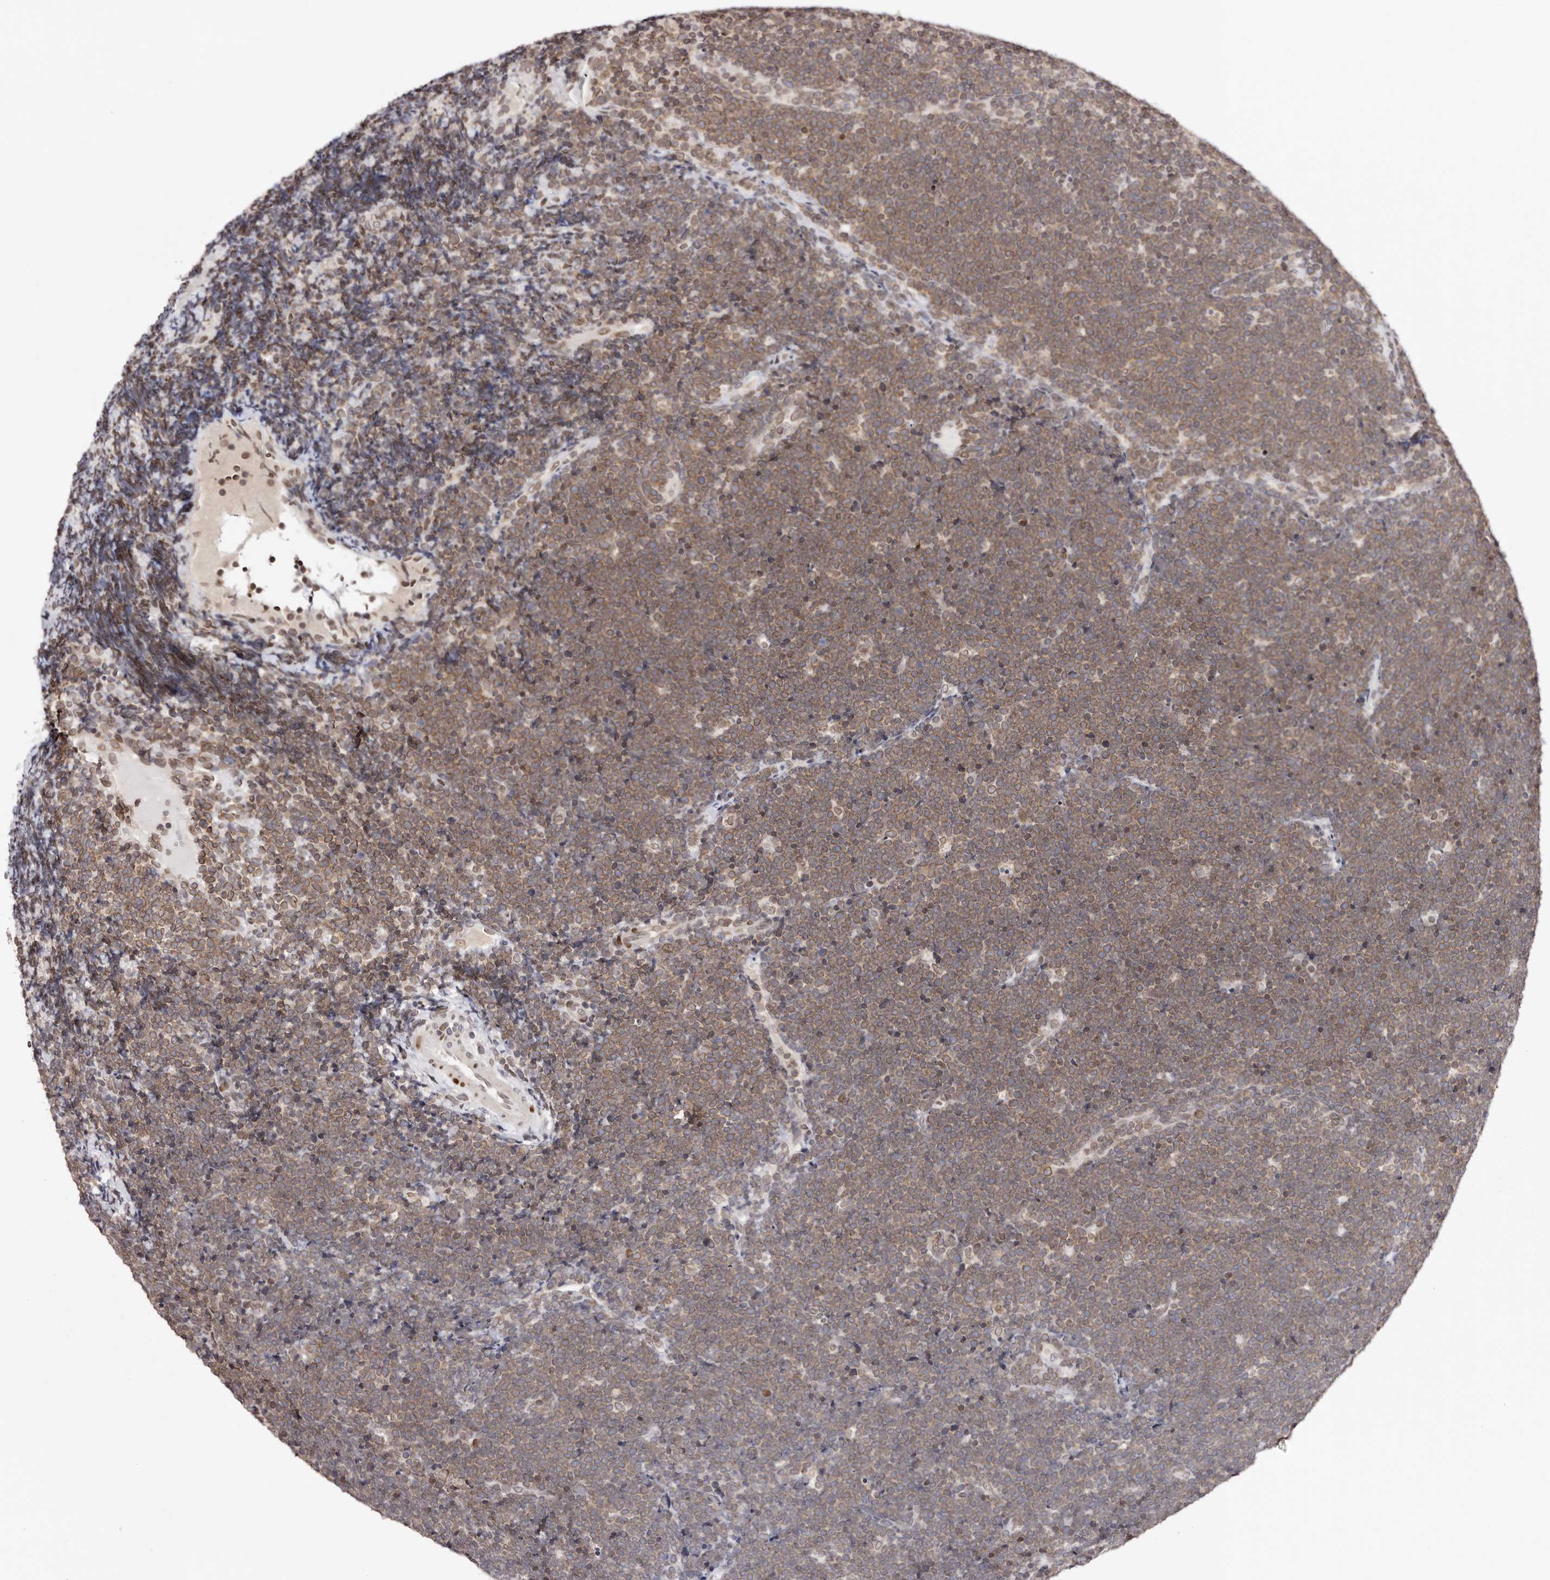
{"staining": {"intensity": "moderate", "quantity": ">75%", "location": "cytoplasmic/membranous"}, "tissue": "lymphoma", "cell_type": "Tumor cells", "image_type": "cancer", "snomed": [{"axis": "morphology", "description": "Malignant lymphoma, non-Hodgkin's type, High grade"}, {"axis": "topography", "description": "Lymph node"}], "caption": "Immunohistochemistry of high-grade malignant lymphoma, non-Hodgkin's type shows medium levels of moderate cytoplasmic/membranous positivity in approximately >75% of tumor cells.", "gene": "NUP153", "patient": {"sex": "male", "age": 13}}